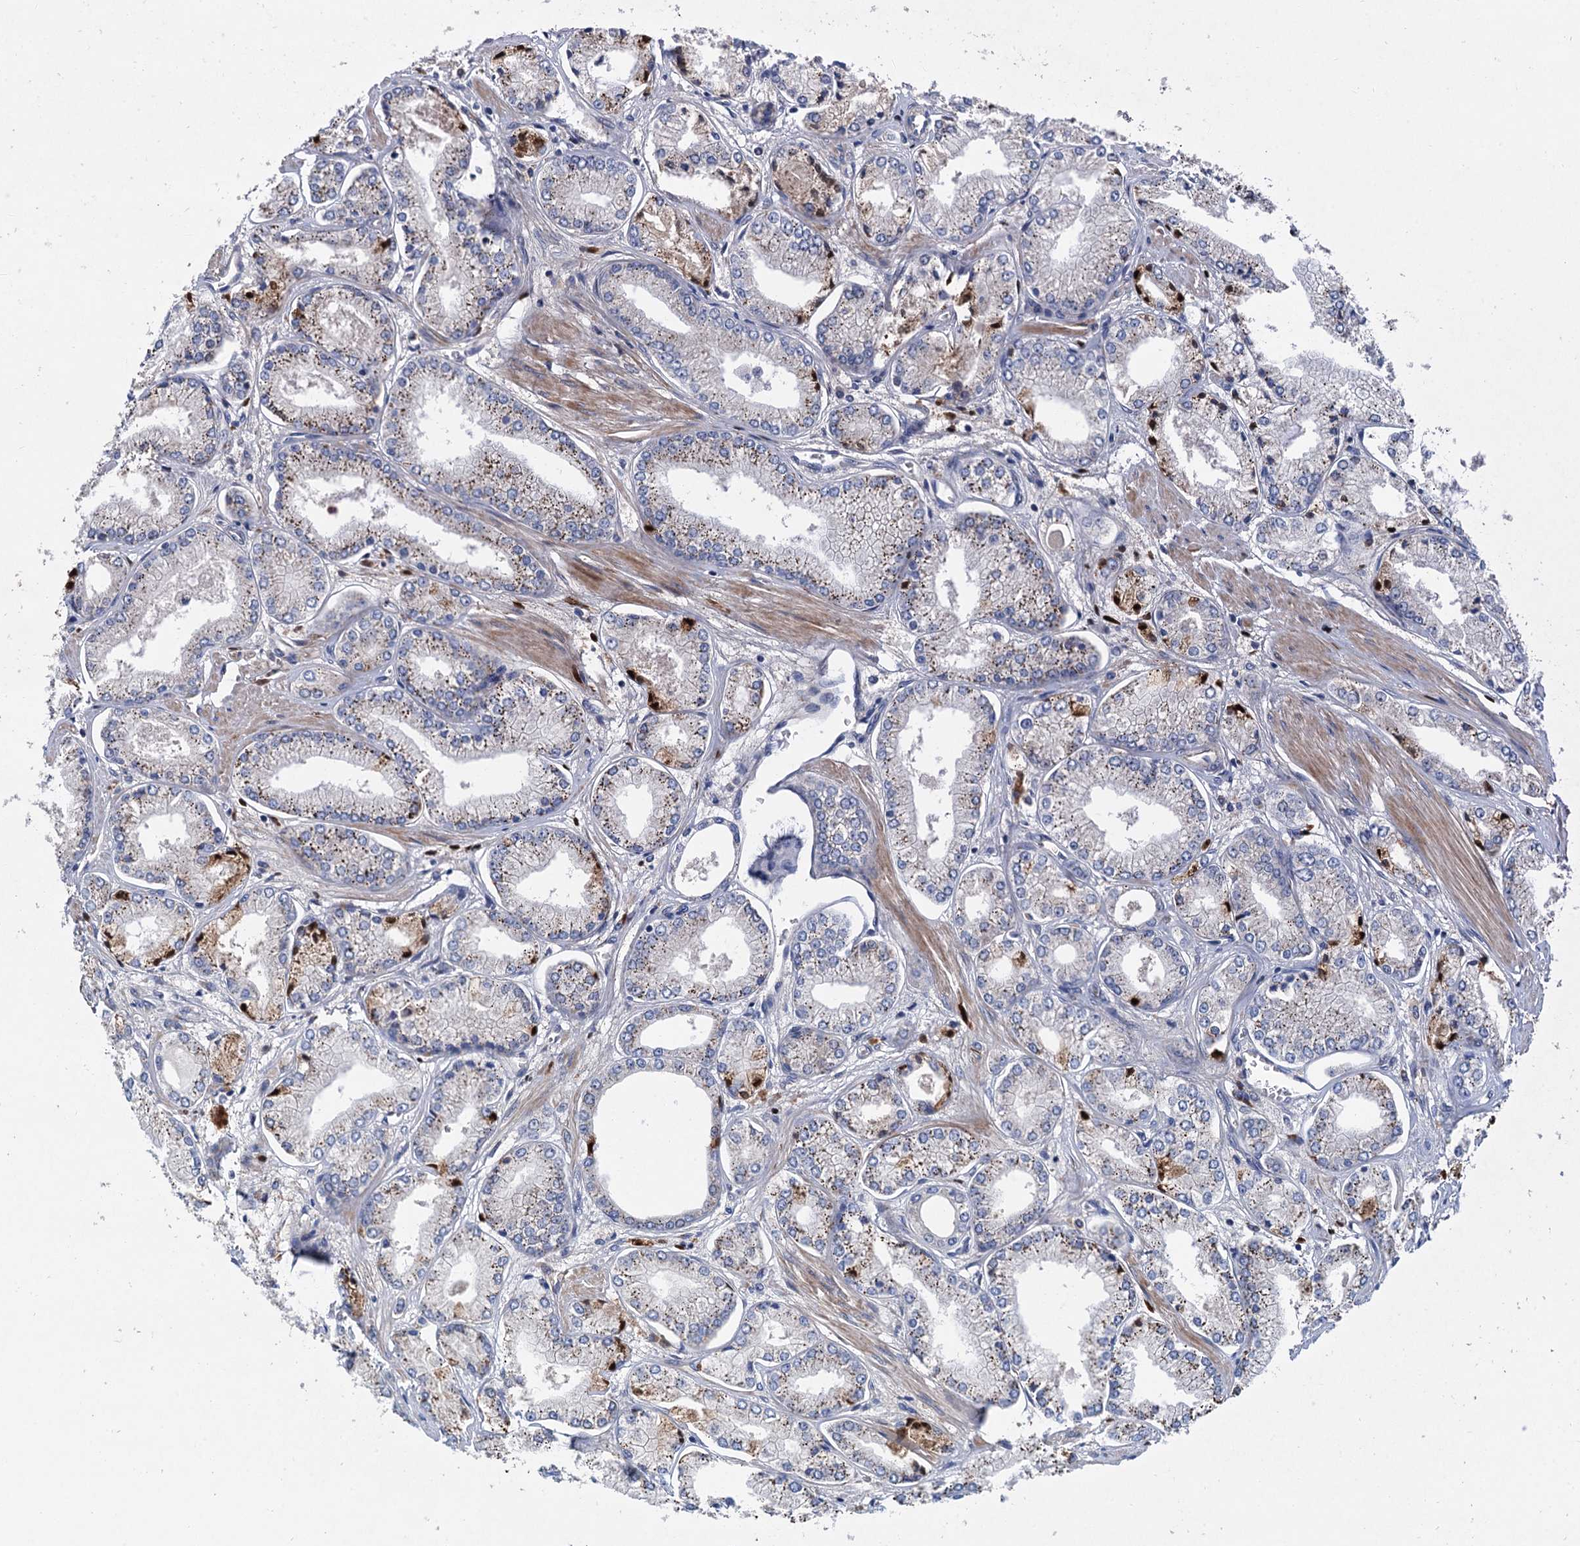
{"staining": {"intensity": "moderate", "quantity": "25%-75%", "location": "cytoplasmic/membranous"}, "tissue": "prostate cancer", "cell_type": "Tumor cells", "image_type": "cancer", "snomed": [{"axis": "morphology", "description": "Adenocarcinoma, Low grade"}, {"axis": "topography", "description": "Prostate"}], "caption": "This is a photomicrograph of immunohistochemistry (IHC) staining of prostate low-grade adenocarcinoma, which shows moderate staining in the cytoplasmic/membranous of tumor cells.", "gene": "TRAF7", "patient": {"sex": "male", "age": 60}}